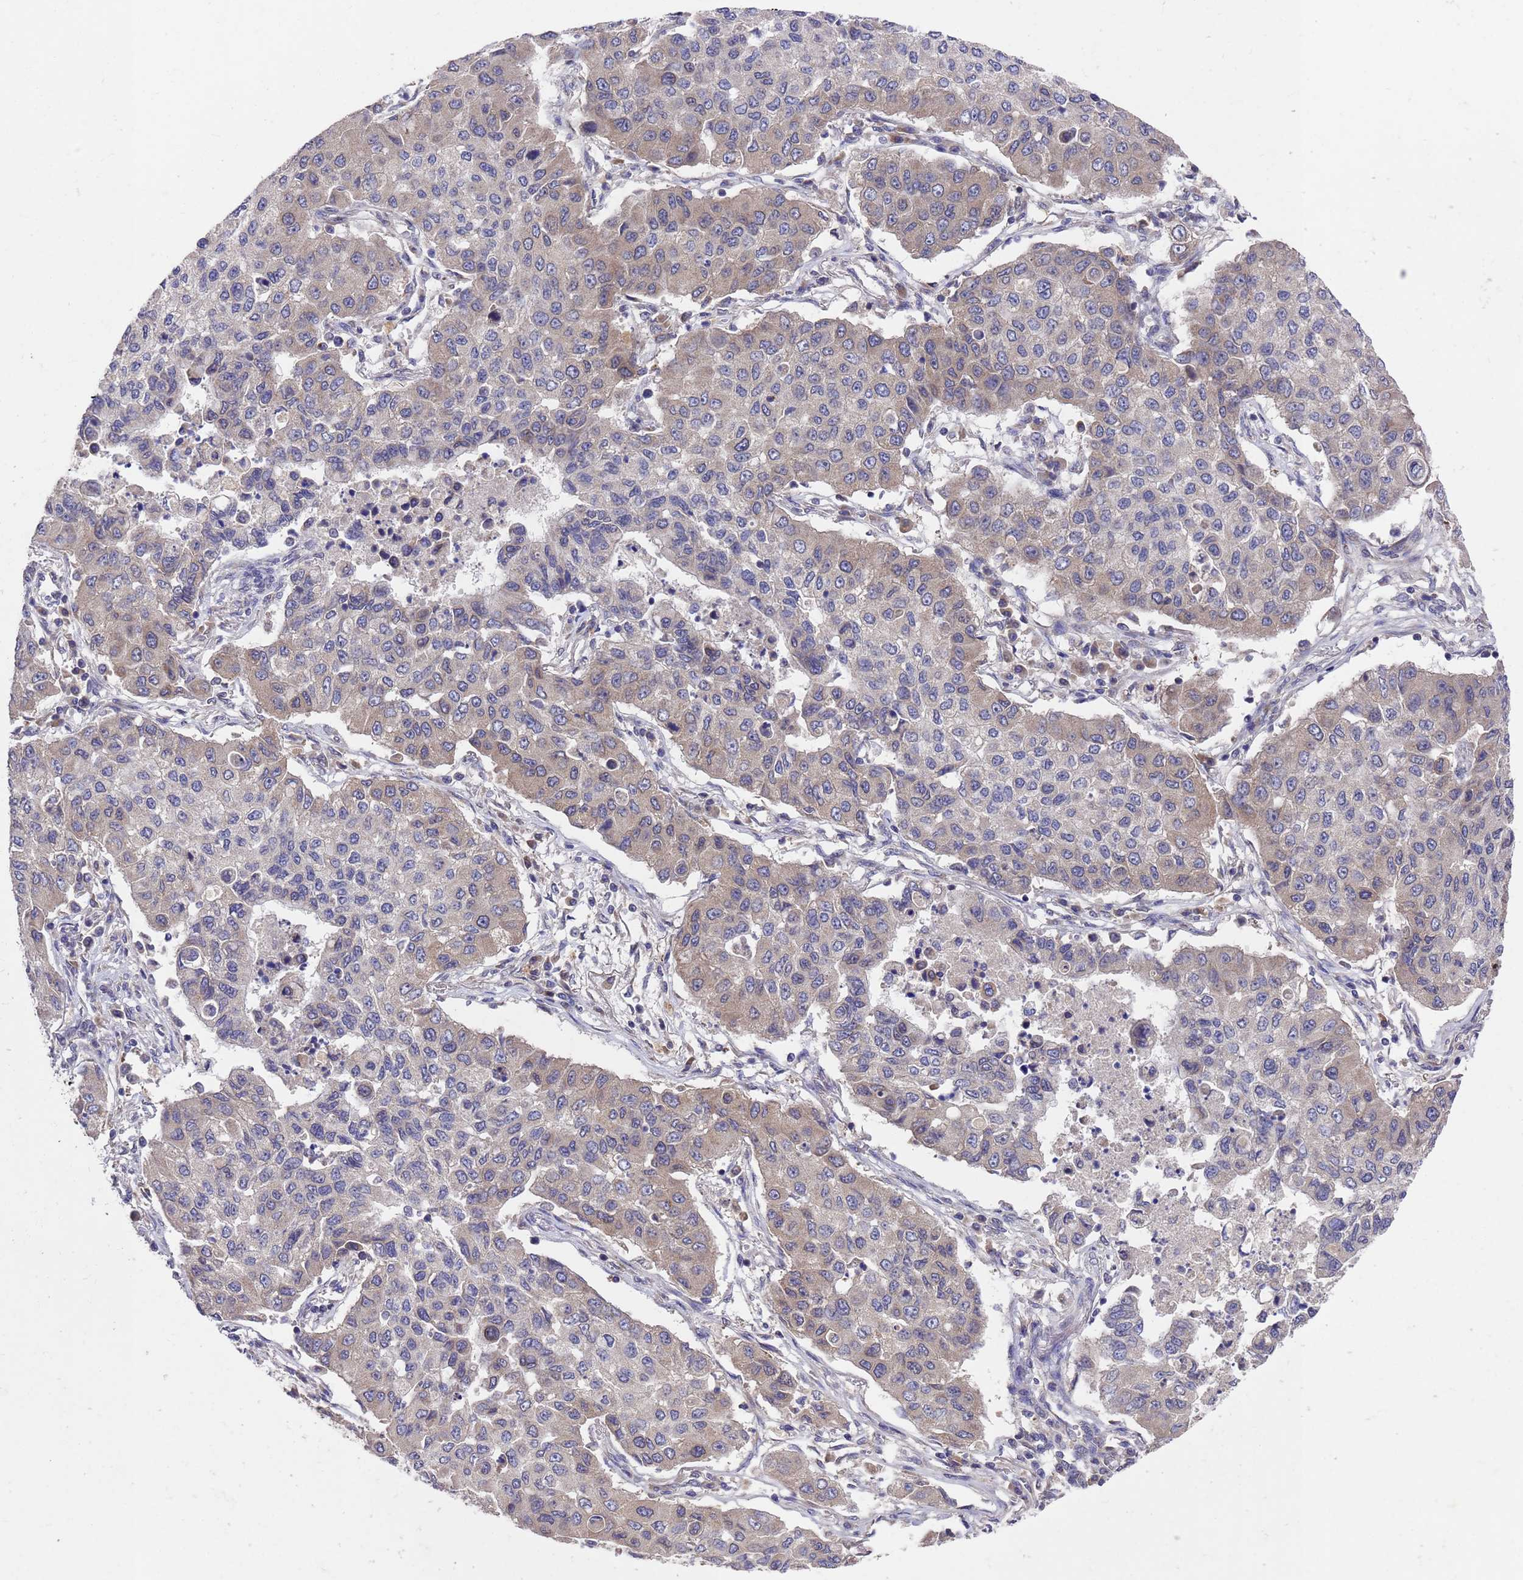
{"staining": {"intensity": "weak", "quantity": "25%-75%", "location": "cytoplasmic/membranous"}, "tissue": "lung cancer", "cell_type": "Tumor cells", "image_type": "cancer", "snomed": [{"axis": "morphology", "description": "Squamous cell carcinoma, NOS"}, {"axis": "topography", "description": "Lung"}], "caption": "IHC (DAB) staining of human lung squamous cell carcinoma reveals weak cytoplasmic/membranous protein staining in approximately 25%-75% of tumor cells.", "gene": "DCAF12L2", "patient": {"sex": "male", "age": 74}}